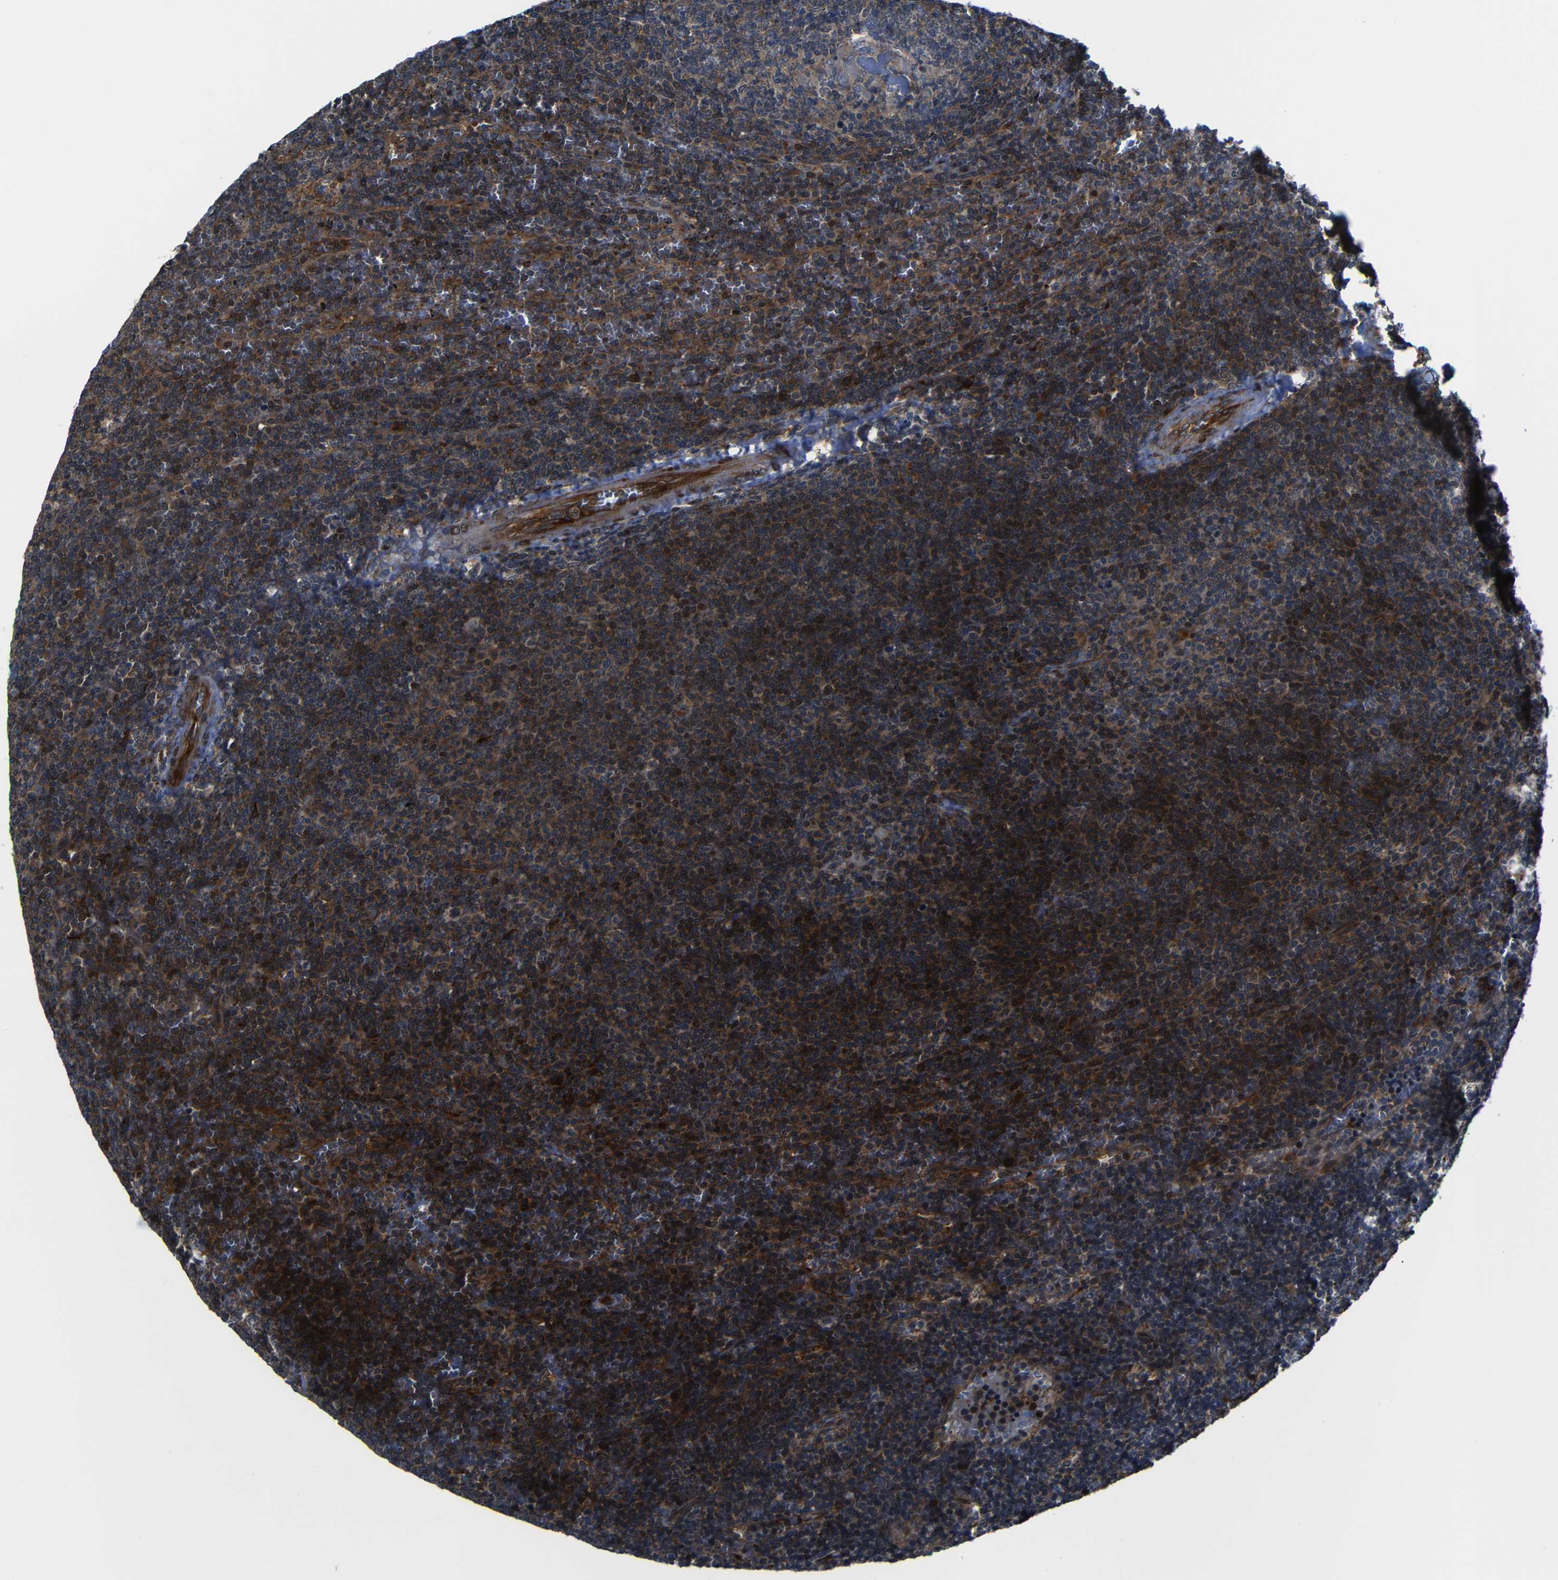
{"staining": {"intensity": "strong", "quantity": "25%-75%", "location": "cytoplasmic/membranous"}, "tissue": "lymphoma", "cell_type": "Tumor cells", "image_type": "cancer", "snomed": [{"axis": "morphology", "description": "Malignant lymphoma, non-Hodgkin's type, Low grade"}, {"axis": "topography", "description": "Spleen"}], "caption": "Immunohistochemistry (IHC) of malignant lymphoma, non-Hodgkin's type (low-grade) displays high levels of strong cytoplasmic/membranous expression in approximately 25%-75% of tumor cells.", "gene": "KIAA0513", "patient": {"sex": "female", "age": 50}}